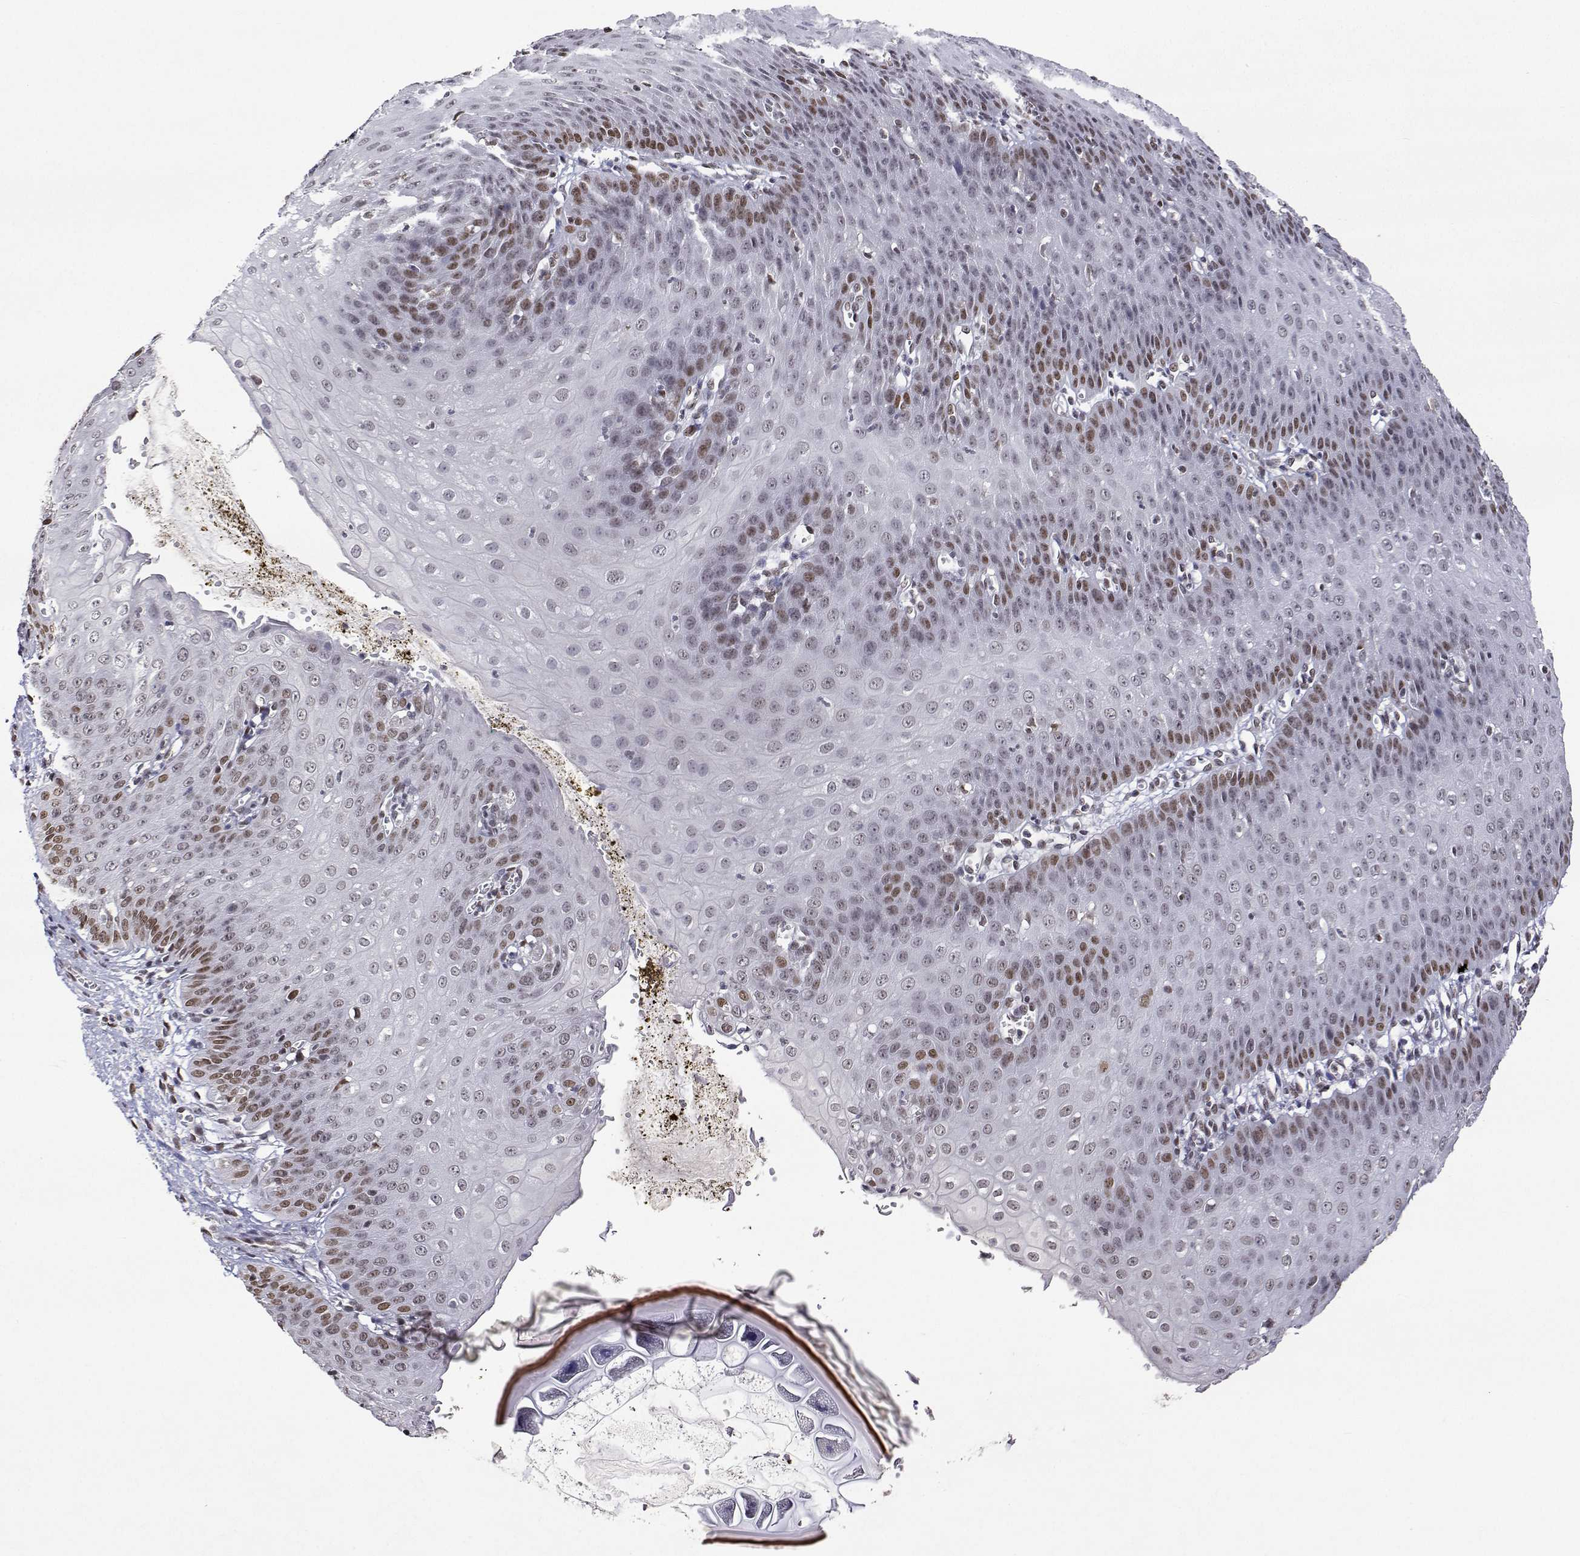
{"staining": {"intensity": "moderate", "quantity": "<25%", "location": "nuclear"}, "tissue": "esophagus", "cell_type": "Squamous epithelial cells", "image_type": "normal", "snomed": [{"axis": "morphology", "description": "Normal tissue, NOS"}, {"axis": "topography", "description": "Esophagus"}], "caption": "Normal esophagus was stained to show a protein in brown. There is low levels of moderate nuclear expression in about <25% of squamous epithelial cells. (Stains: DAB (3,3'-diaminobenzidine) in brown, nuclei in blue, Microscopy: brightfield microscopy at high magnification).", "gene": "XPC", "patient": {"sex": "male", "age": 71}}